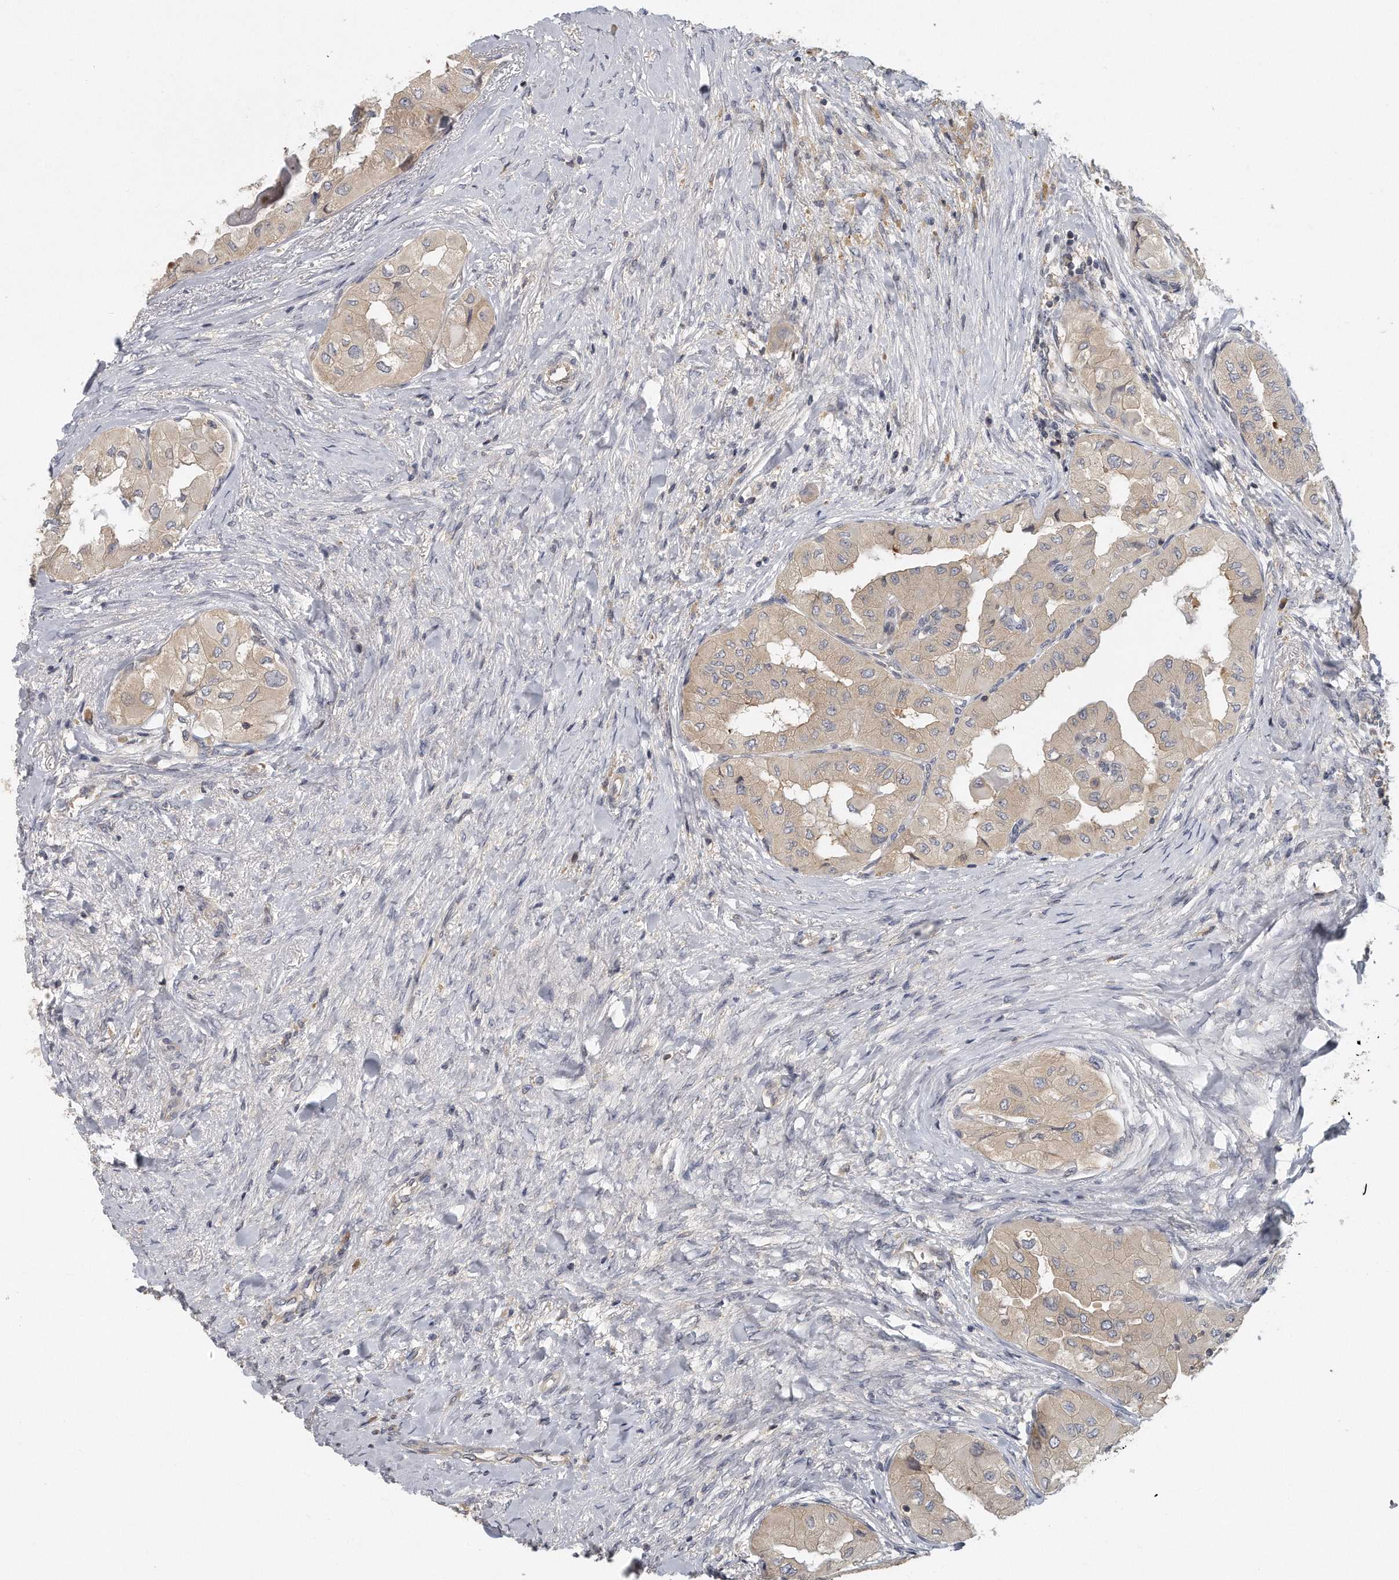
{"staining": {"intensity": "weak", "quantity": "25%-75%", "location": "cytoplasmic/membranous"}, "tissue": "thyroid cancer", "cell_type": "Tumor cells", "image_type": "cancer", "snomed": [{"axis": "morphology", "description": "Papillary adenocarcinoma, NOS"}, {"axis": "topography", "description": "Thyroid gland"}], "caption": "A brown stain shows weak cytoplasmic/membranous staining of a protein in human papillary adenocarcinoma (thyroid) tumor cells.", "gene": "EIF3I", "patient": {"sex": "female", "age": 59}}